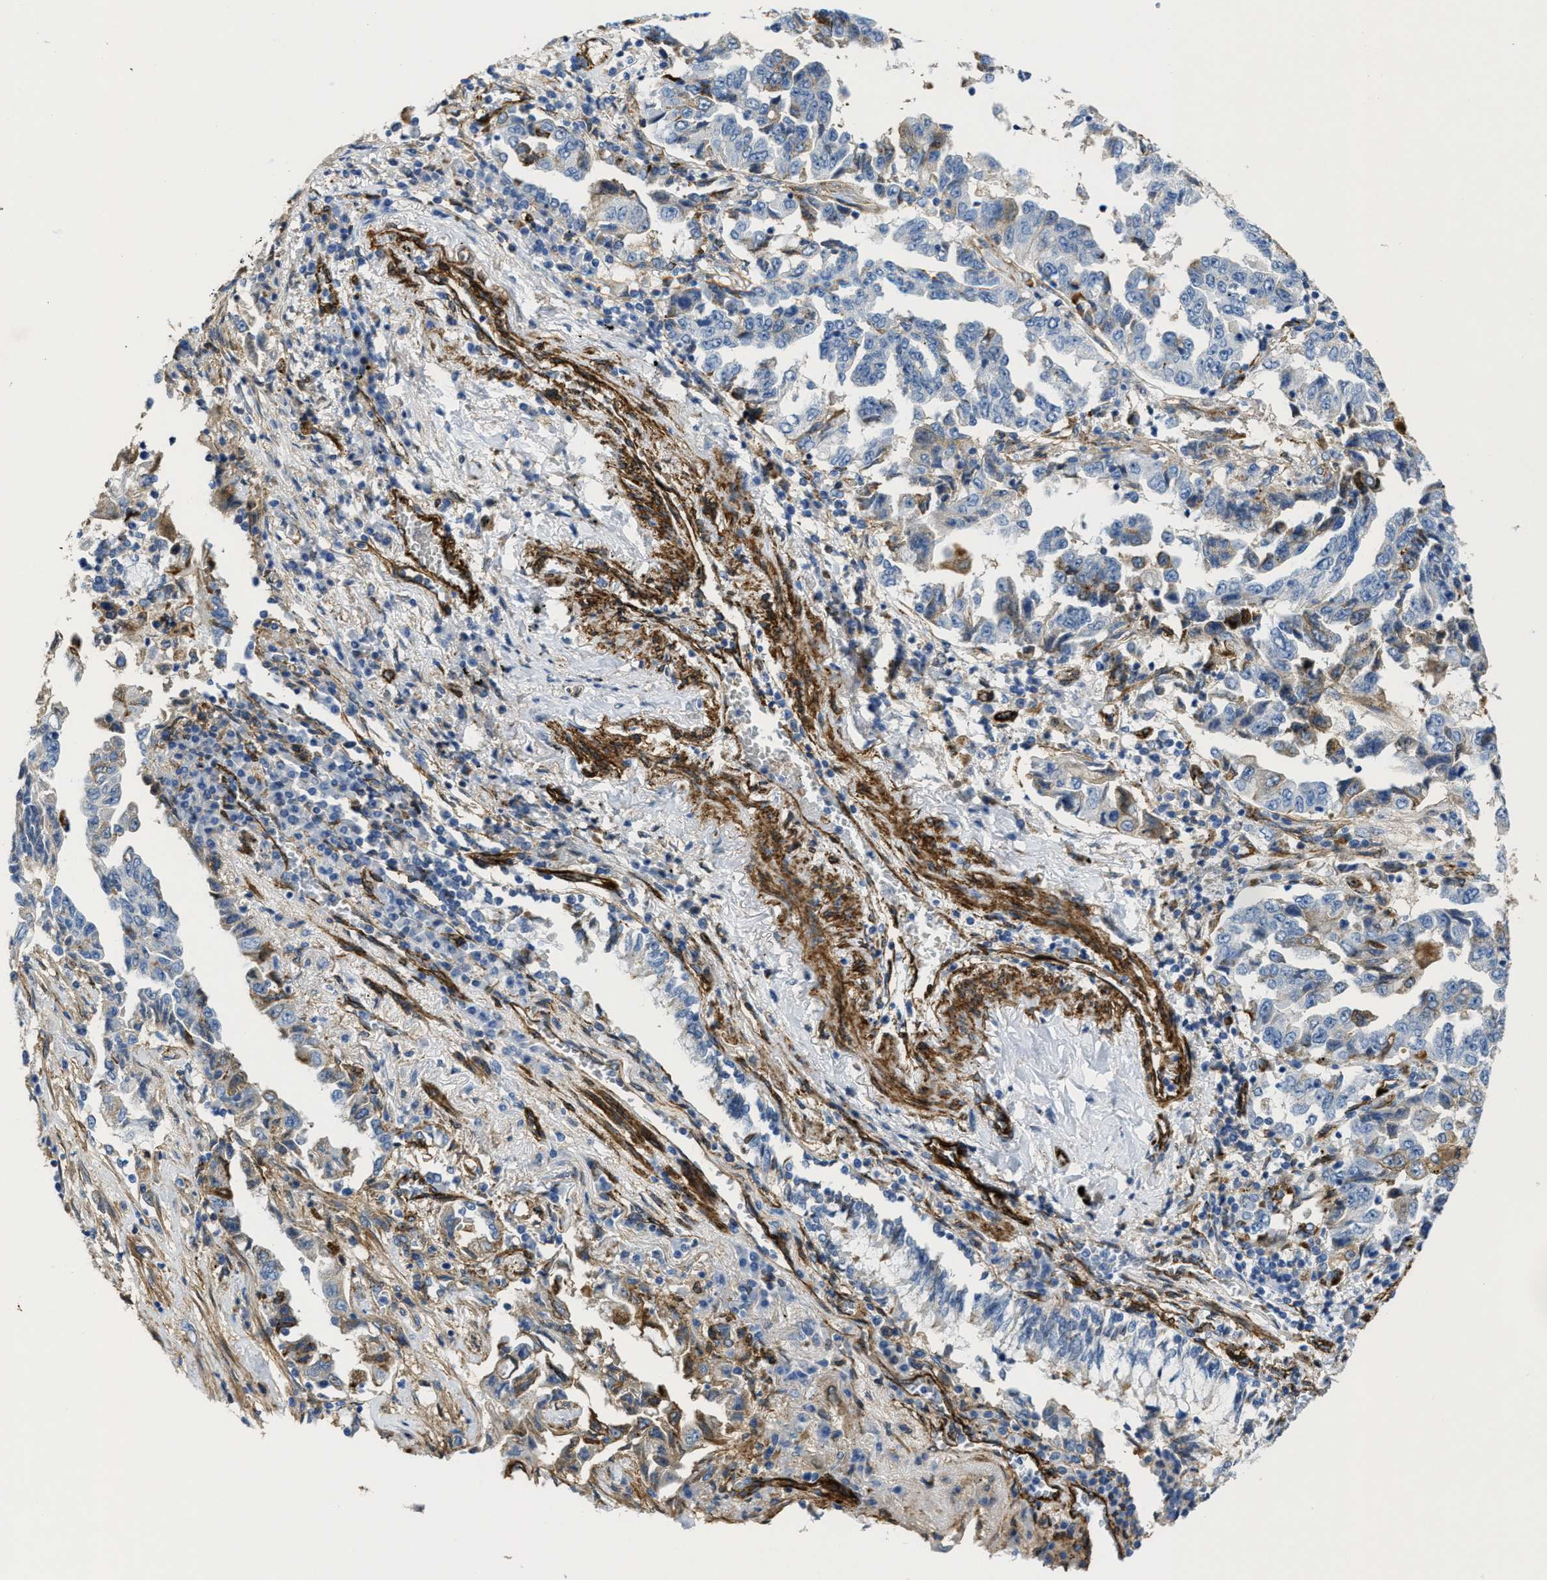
{"staining": {"intensity": "weak", "quantity": "<25%", "location": "cytoplasmic/membranous"}, "tissue": "lung cancer", "cell_type": "Tumor cells", "image_type": "cancer", "snomed": [{"axis": "morphology", "description": "Adenocarcinoma, NOS"}, {"axis": "topography", "description": "Lung"}], "caption": "The immunohistochemistry (IHC) histopathology image has no significant expression in tumor cells of lung cancer (adenocarcinoma) tissue.", "gene": "NAB1", "patient": {"sex": "female", "age": 51}}